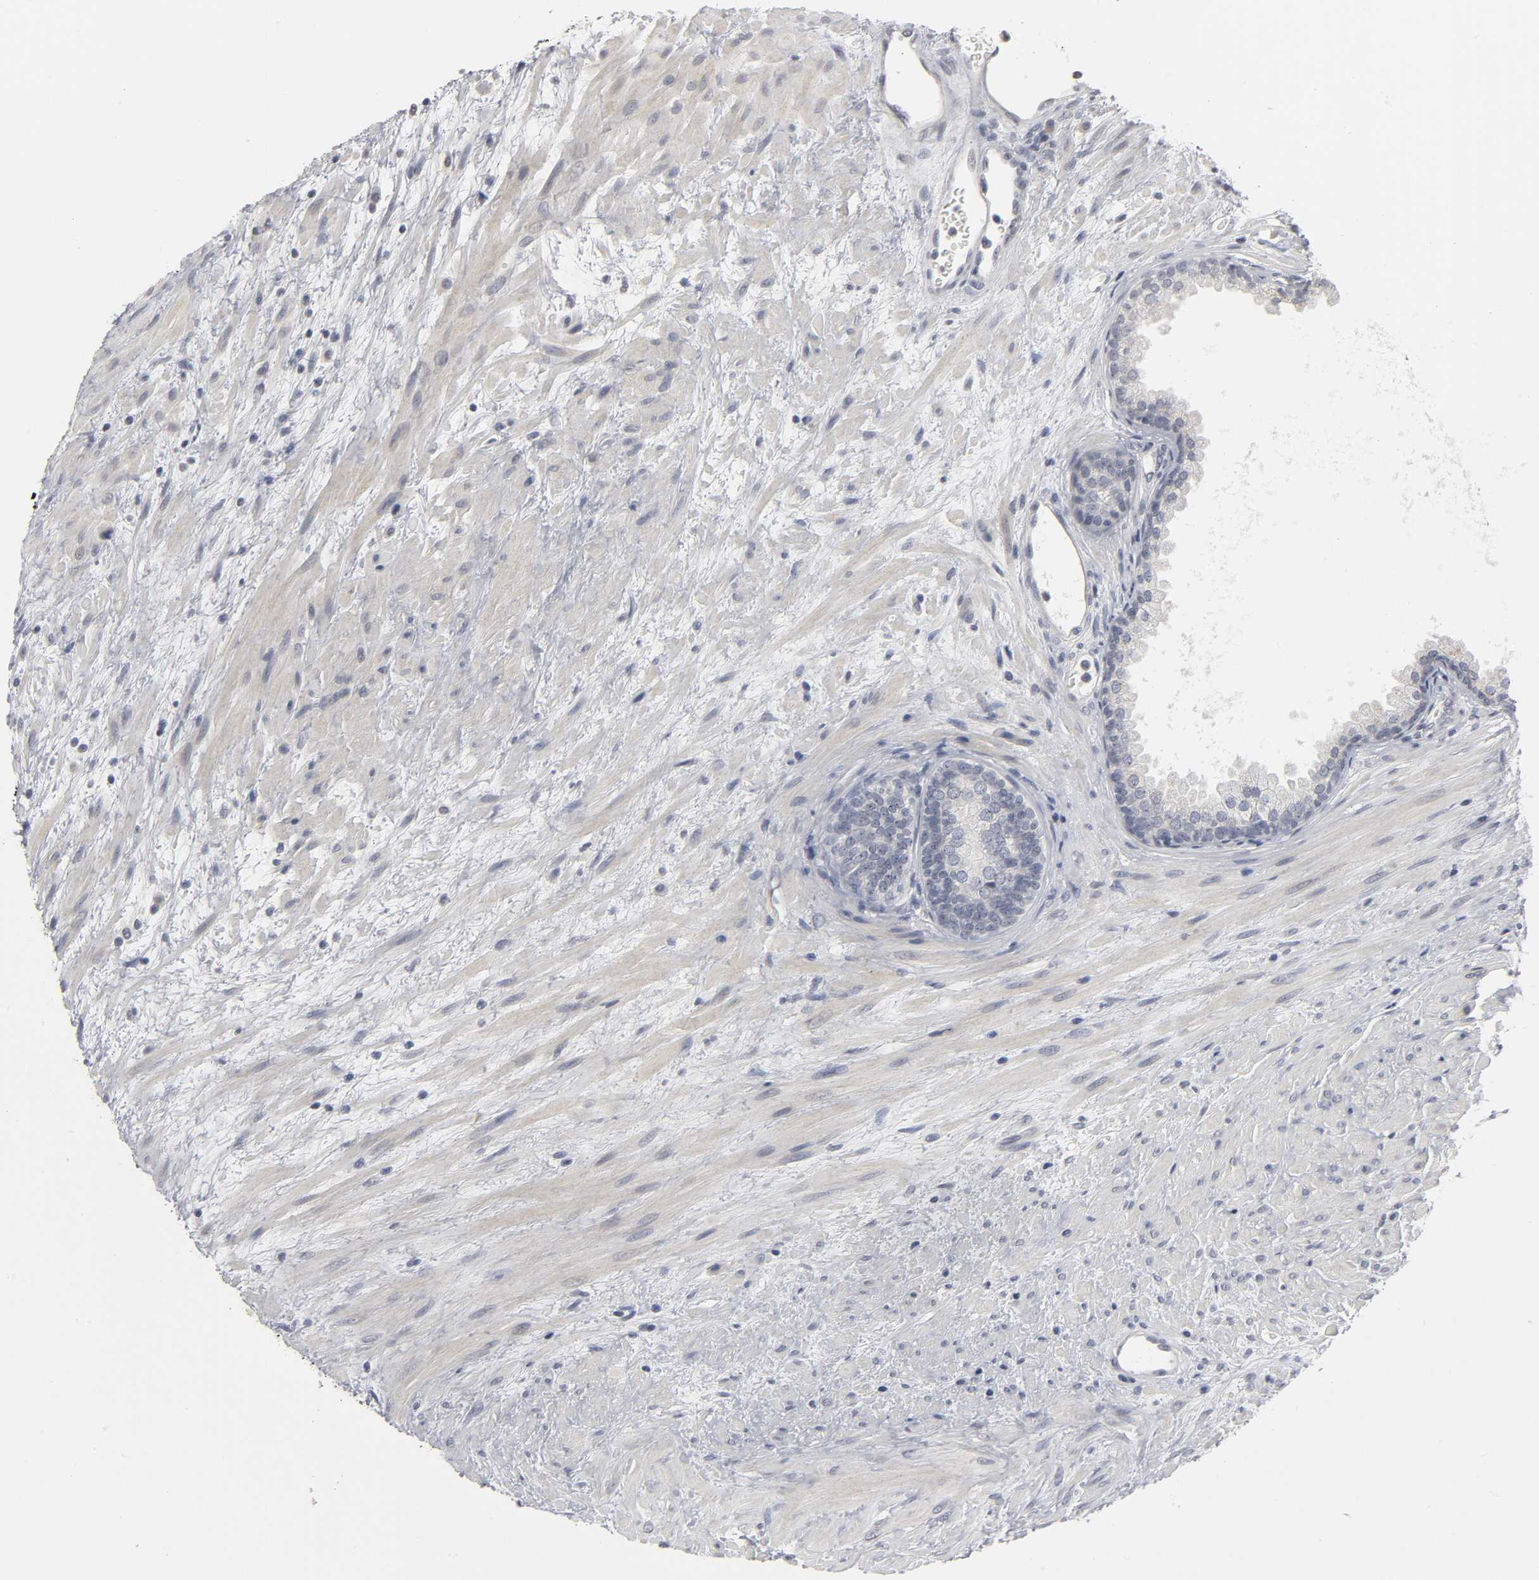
{"staining": {"intensity": "negative", "quantity": "none", "location": "none"}, "tissue": "prostate", "cell_type": "Glandular cells", "image_type": "normal", "snomed": [{"axis": "morphology", "description": "Normal tissue, NOS"}, {"axis": "topography", "description": "Prostate"}], "caption": "The histopathology image exhibits no staining of glandular cells in normal prostate. (Stains: DAB (3,3'-diaminobenzidine) immunohistochemistry (IHC) with hematoxylin counter stain, Microscopy: brightfield microscopy at high magnification).", "gene": "TCAP", "patient": {"sex": "male", "age": 76}}